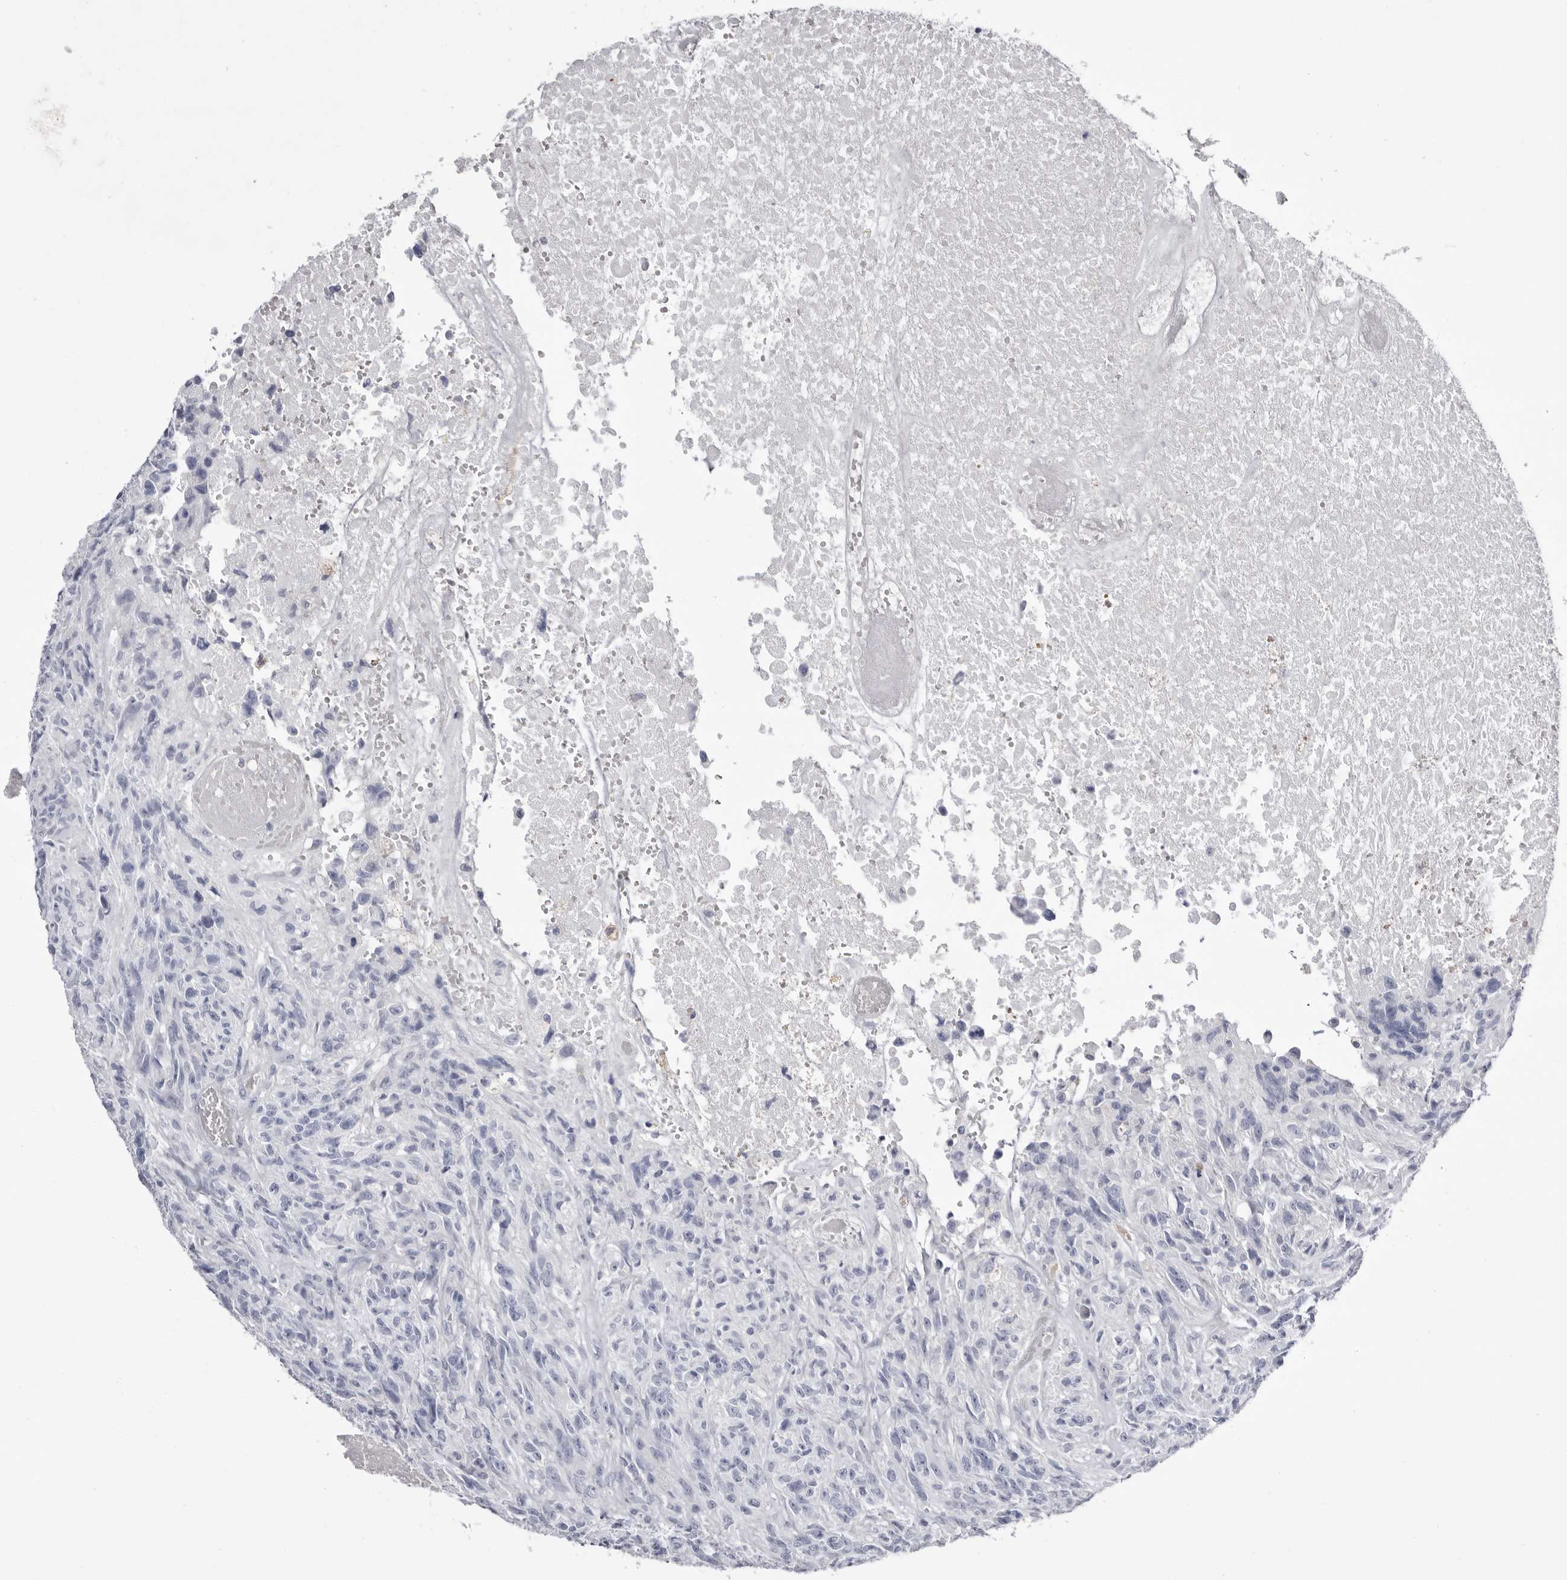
{"staining": {"intensity": "negative", "quantity": "none", "location": "none"}, "tissue": "glioma", "cell_type": "Tumor cells", "image_type": "cancer", "snomed": [{"axis": "morphology", "description": "Glioma, malignant, High grade"}, {"axis": "topography", "description": "Brain"}], "caption": "Tumor cells are negative for brown protein staining in glioma.", "gene": "LPO", "patient": {"sex": "male", "age": 69}}